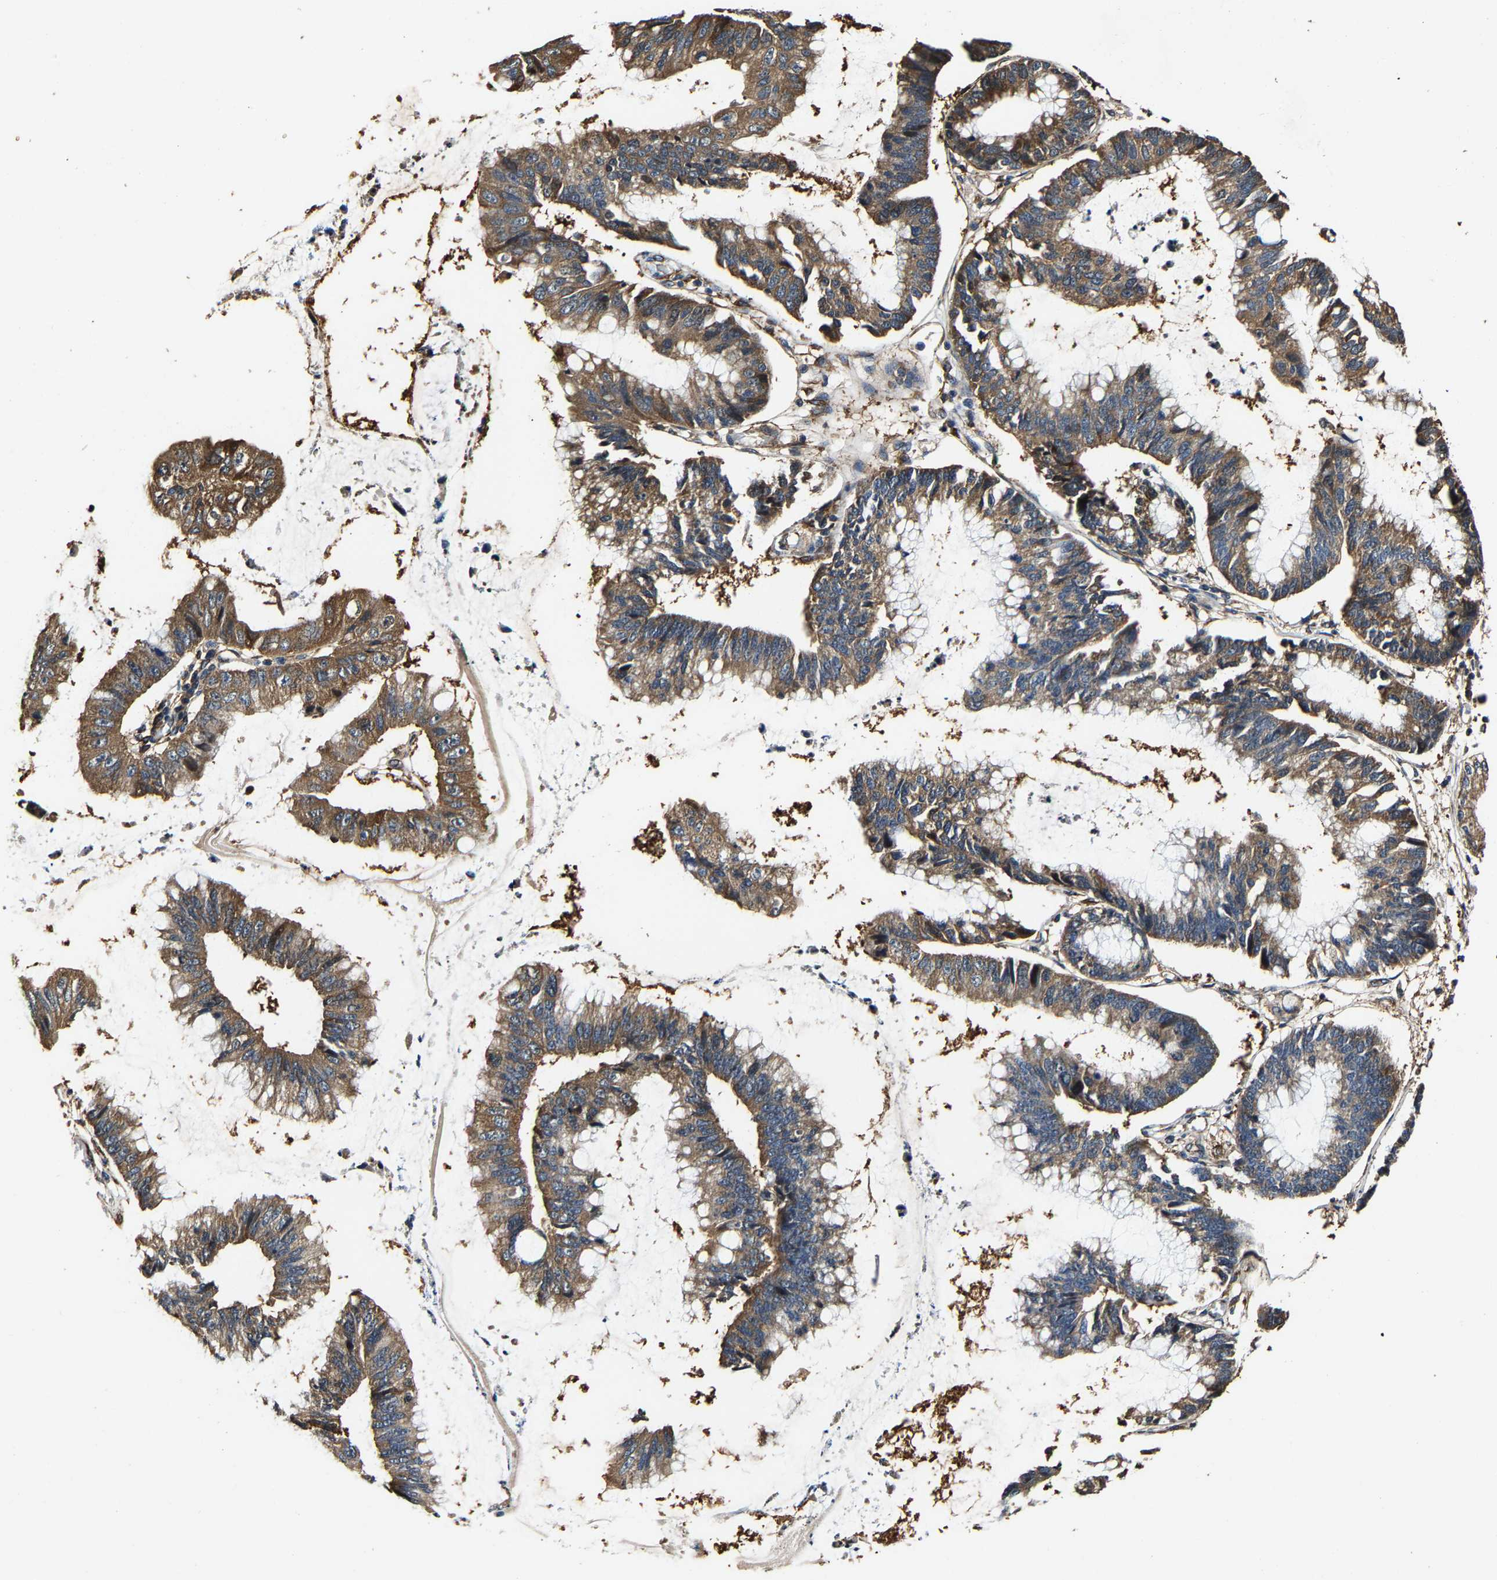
{"staining": {"intensity": "moderate", "quantity": ">75%", "location": "cytoplasmic/membranous"}, "tissue": "stomach cancer", "cell_type": "Tumor cells", "image_type": "cancer", "snomed": [{"axis": "morphology", "description": "Adenocarcinoma, NOS"}, {"axis": "topography", "description": "Stomach"}], "caption": "This is a histology image of IHC staining of stomach cancer, which shows moderate expression in the cytoplasmic/membranous of tumor cells.", "gene": "GFRA3", "patient": {"sex": "male", "age": 59}}